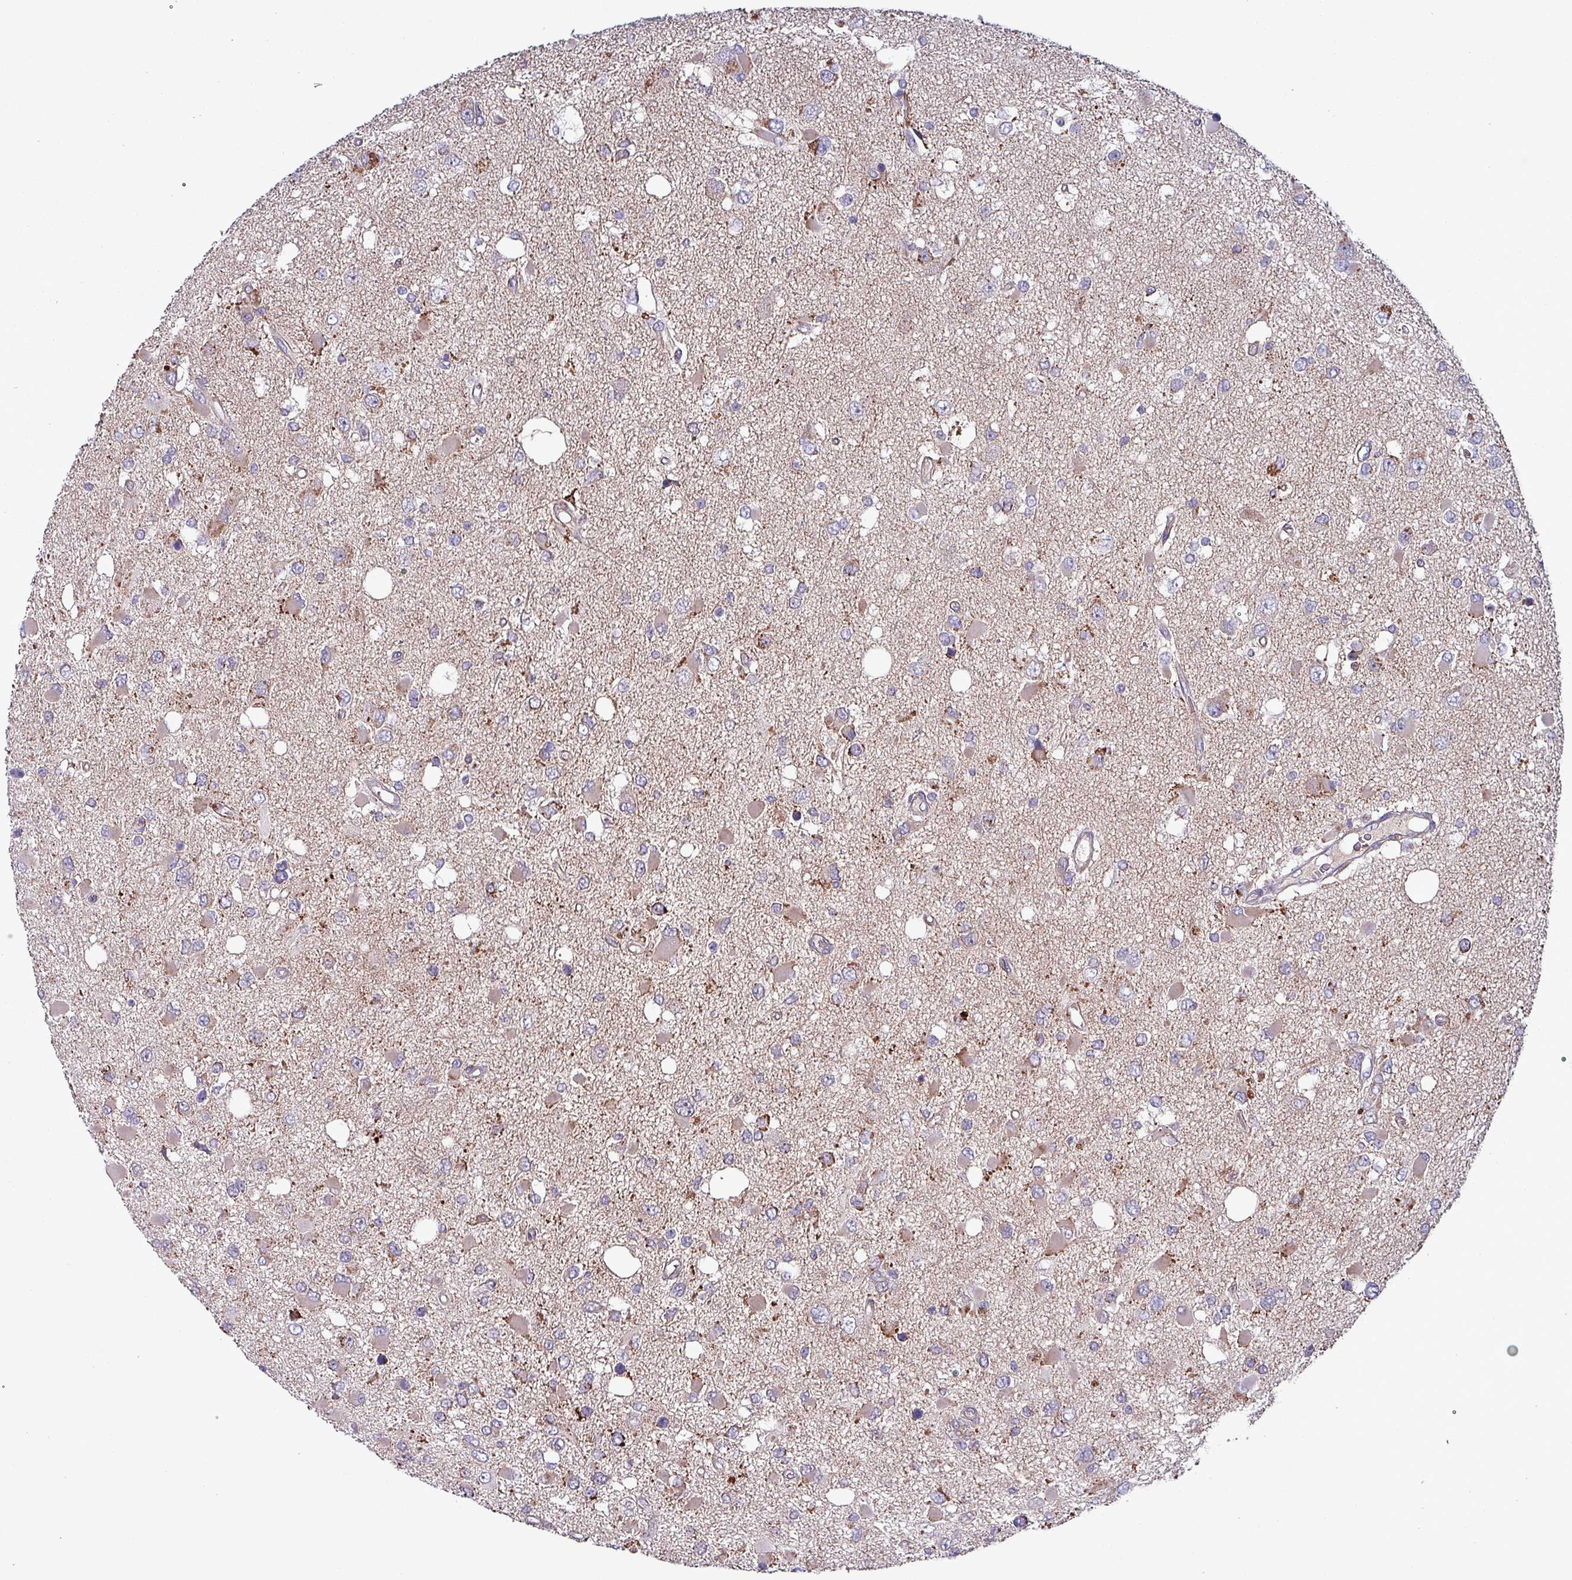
{"staining": {"intensity": "negative", "quantity": "none", "location": "none"}, "tissue": "glioma", "cell_type": "Tumor cells", "image_type": "cancer", "snomed": [{"axis": "morphology", "description": "Glioma, malignant, High grade"}, {"axis": "topography", "description": "Brain"}], "caption": "Immunohistochemistry (IHC) of human malignant glioma (high-grade) shows no staining in tumor cells.", "gene": "ZNF322", "patient": {"sex": "male", "age": 53}}